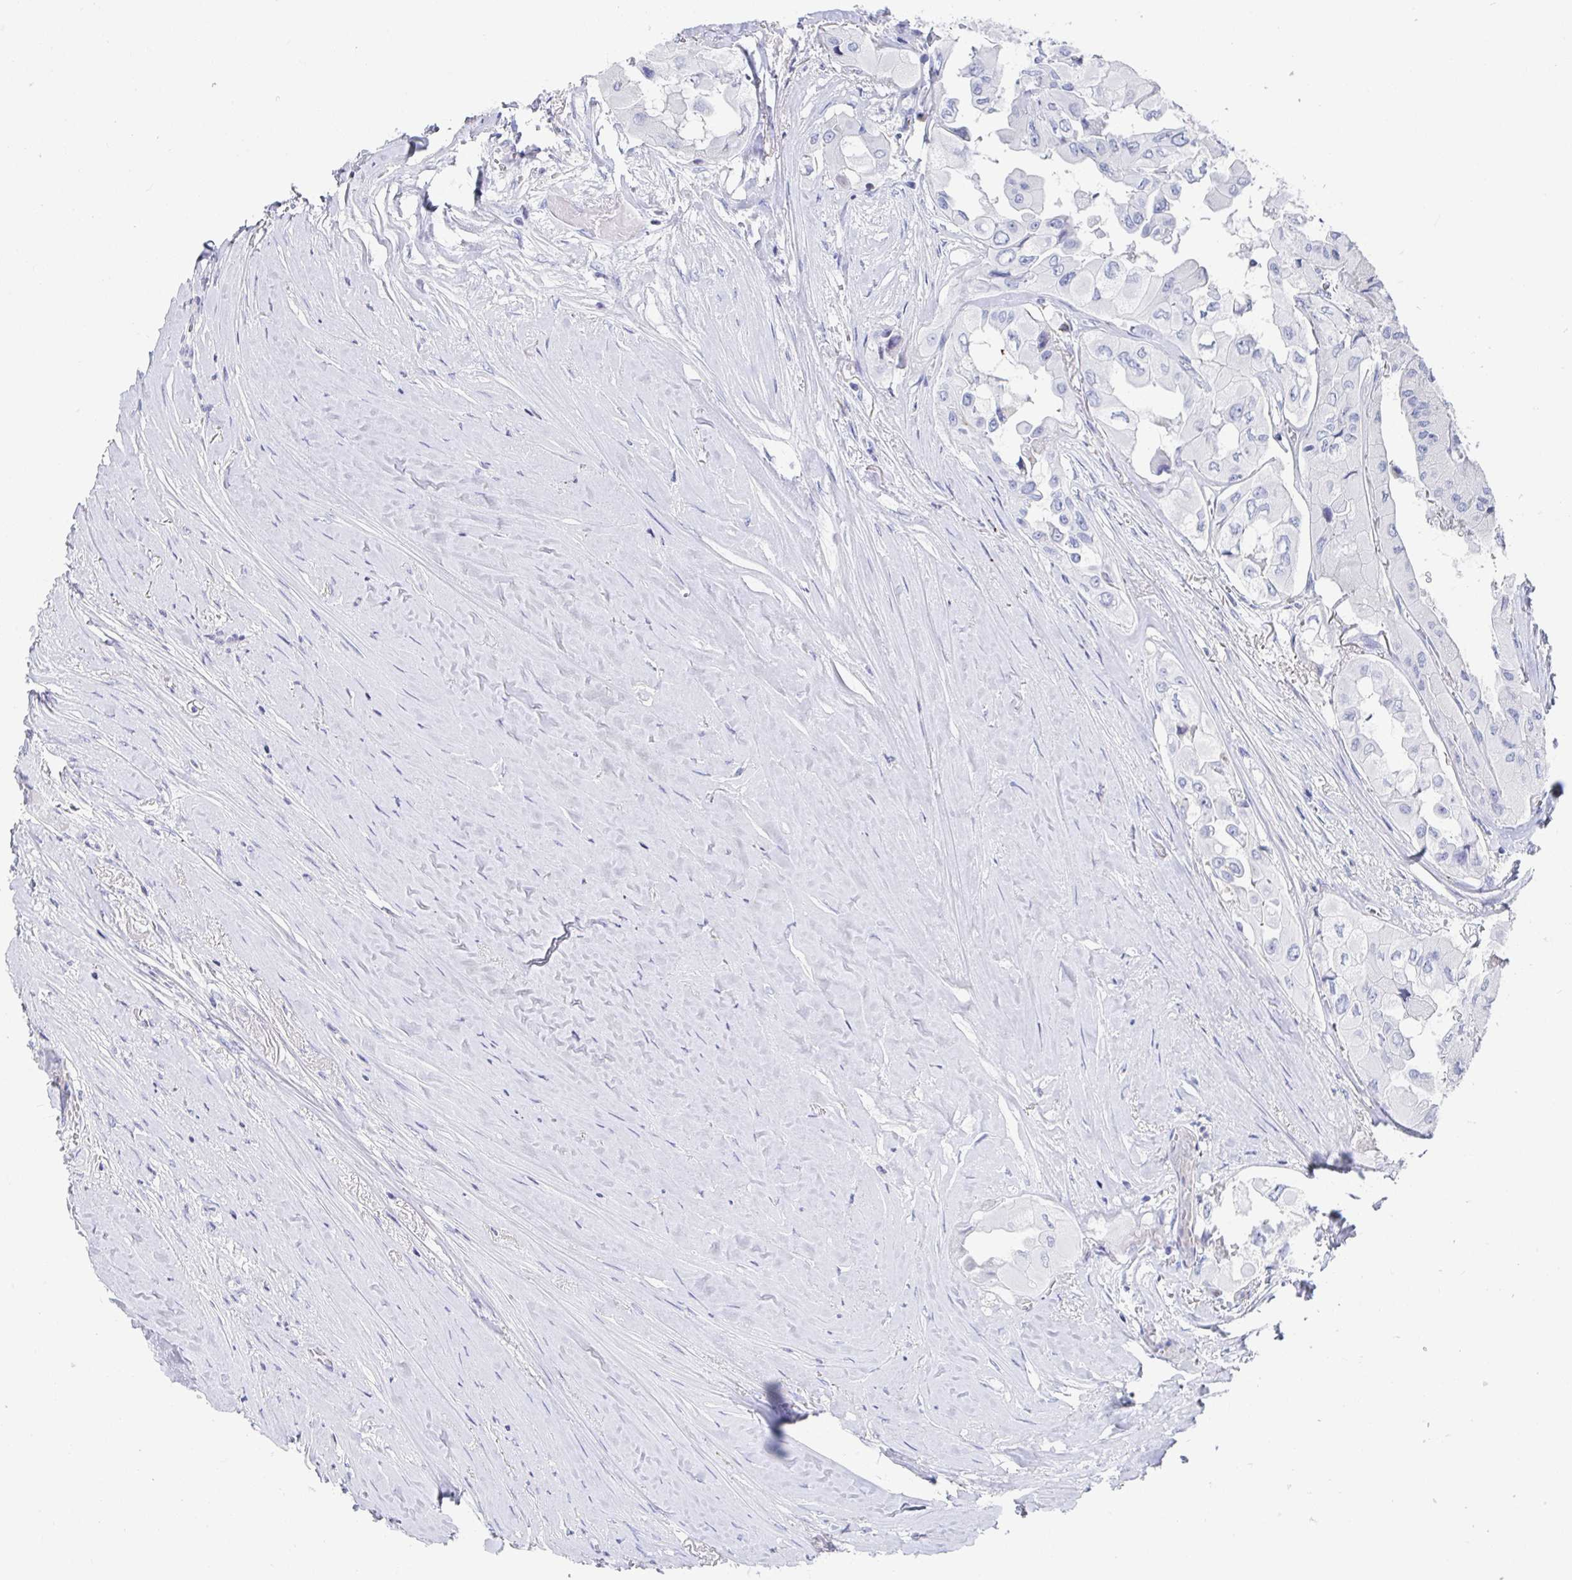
{"staining": {"intensity": "negative", "quantity": "none", "location": "none"}, "tissue": "thyroid cancer", "cell_type": "Tumor cells", "image_type": "cancer", "snomed": [{"axis": "morphology", "description": "Normal tissue, NOS"}, {"axis": "morphology", "description": "Papillary adenocarcinoma, NOS"}, {"axis": "topography", "description": "Thyroid gland"}], "caption": "IHC micrograph of papillary adenocarcinoma (thyroid) stained for a protein (brown), which shows no expression in tumor cells.", "gene": "ZFP82", "patient": {"sex": "female", "age": 59}}